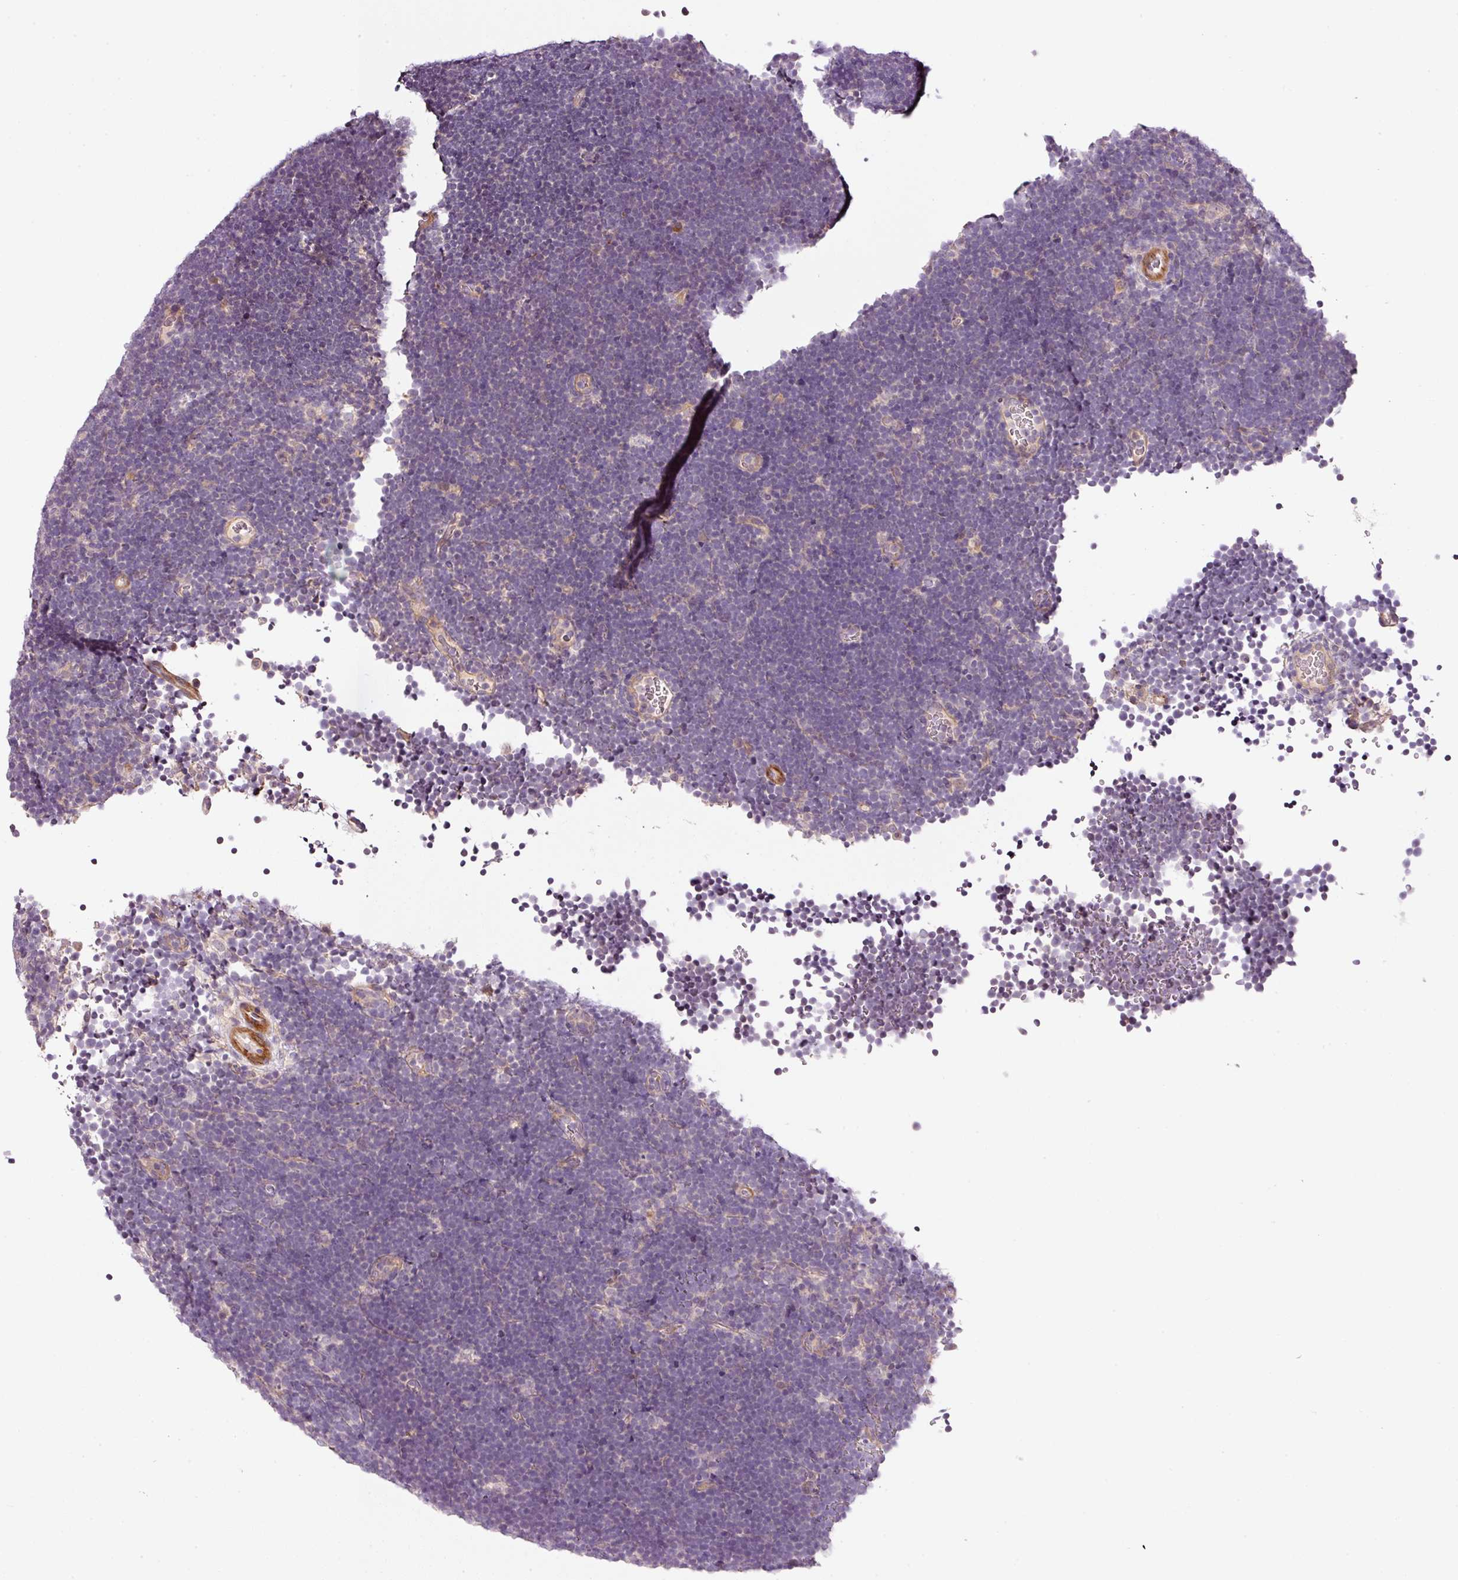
{"staining": {"intensity": "negative", "quantity": "none", "location": "none"}, "tissue": "lymphoma", "cell_type": "Tumor cells", "image_type": "cancer", "snomed": [{"axis": "morphology", "description": "Malignant lymphoma, non-Hodgkin's type, High grade"}, {"axis": "topography", "description": "Lymph node"}], "caption": "High power microscopy image of an immunohistochemistry histopathology image of lymphoma, revealing no significant staining in tumor cells. Brightfield microscopy of immunohistochemistry (IHC) stained with DAB (brown) and hematoxylin (blue), captured at high magnification.", "gene": "TIRAP", "patient": {"sex": "male", "age": 13}}